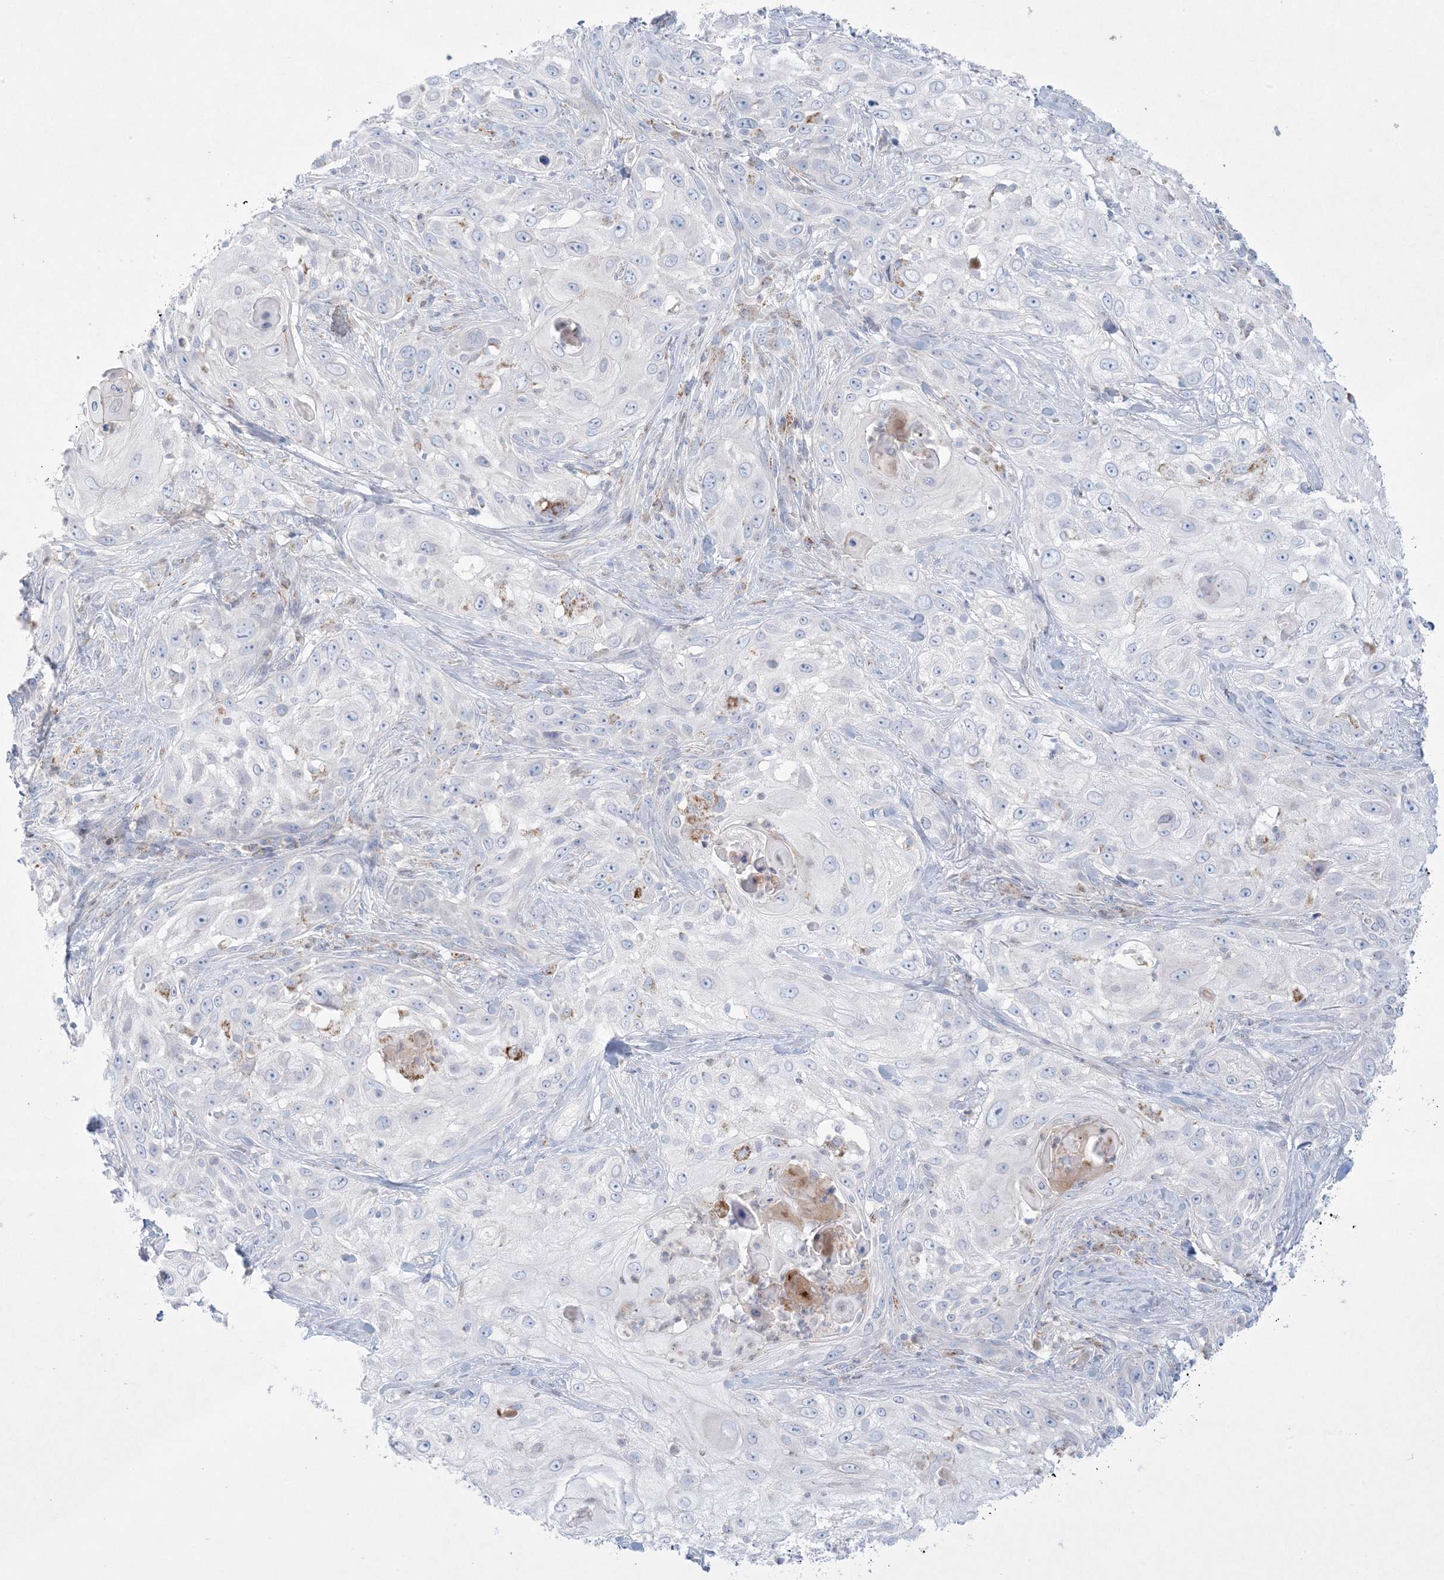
{"staining": {"intensity": "negative", "quantity": "none", "location": "none"}, "tissue": "skin cancer", "cell_type": "Tumor cells", "image_type": "cancer", "snomed": [{"axis": "morphology", "description": "Squamous cell carcinoma, NOS"}, {"axis": "topography", "description": "Skin"}], "caption": "DAB (3,3'-diaminobenzidine) immunohistochemical staining of squamous cell carcinoma (skin) demonstrates no significant expression in tumor cells. (Brightfield microscopy of DAB immunohistochemistry at high magnification).", "gene": "KCTD6", "patient": {"sex": "female", "age": 44}}